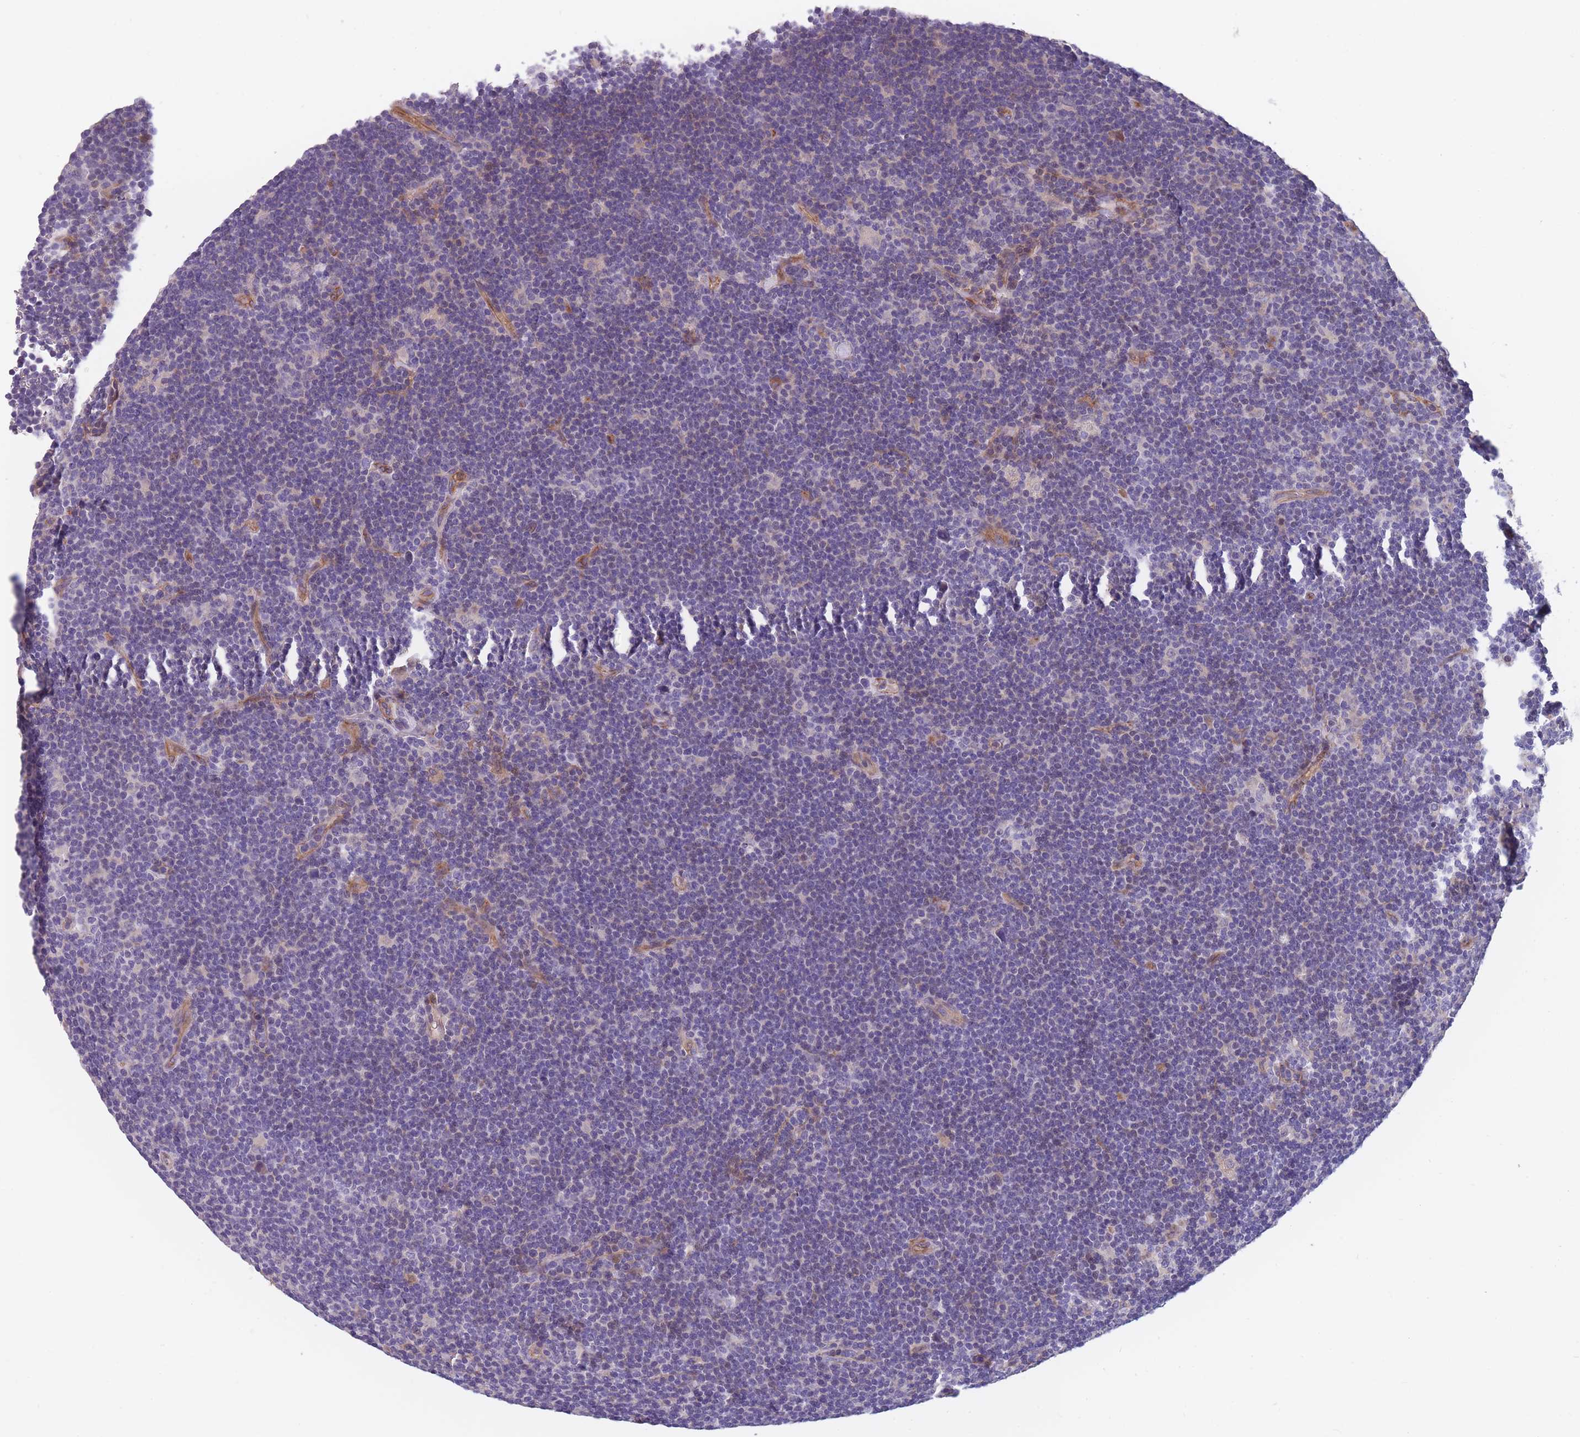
{"staining": {"intensity": "negative", "quantity": "none", "location": "none"}, "tissue": "lymphoma", "cell_type": "Tumor cells", "image_type": "cancer", "snomed": [{"axis": "morphology", "description": "Hodgkin's disease, NOS"}, {"axis": "topography", "description": "Lymph node"}], "caption": "Histopathology image shows no significant protein positivity in tumor cells of Hodgkin's disease.", "gene": "FAM83F", "patient": {"sex": "female", "age": 57}}